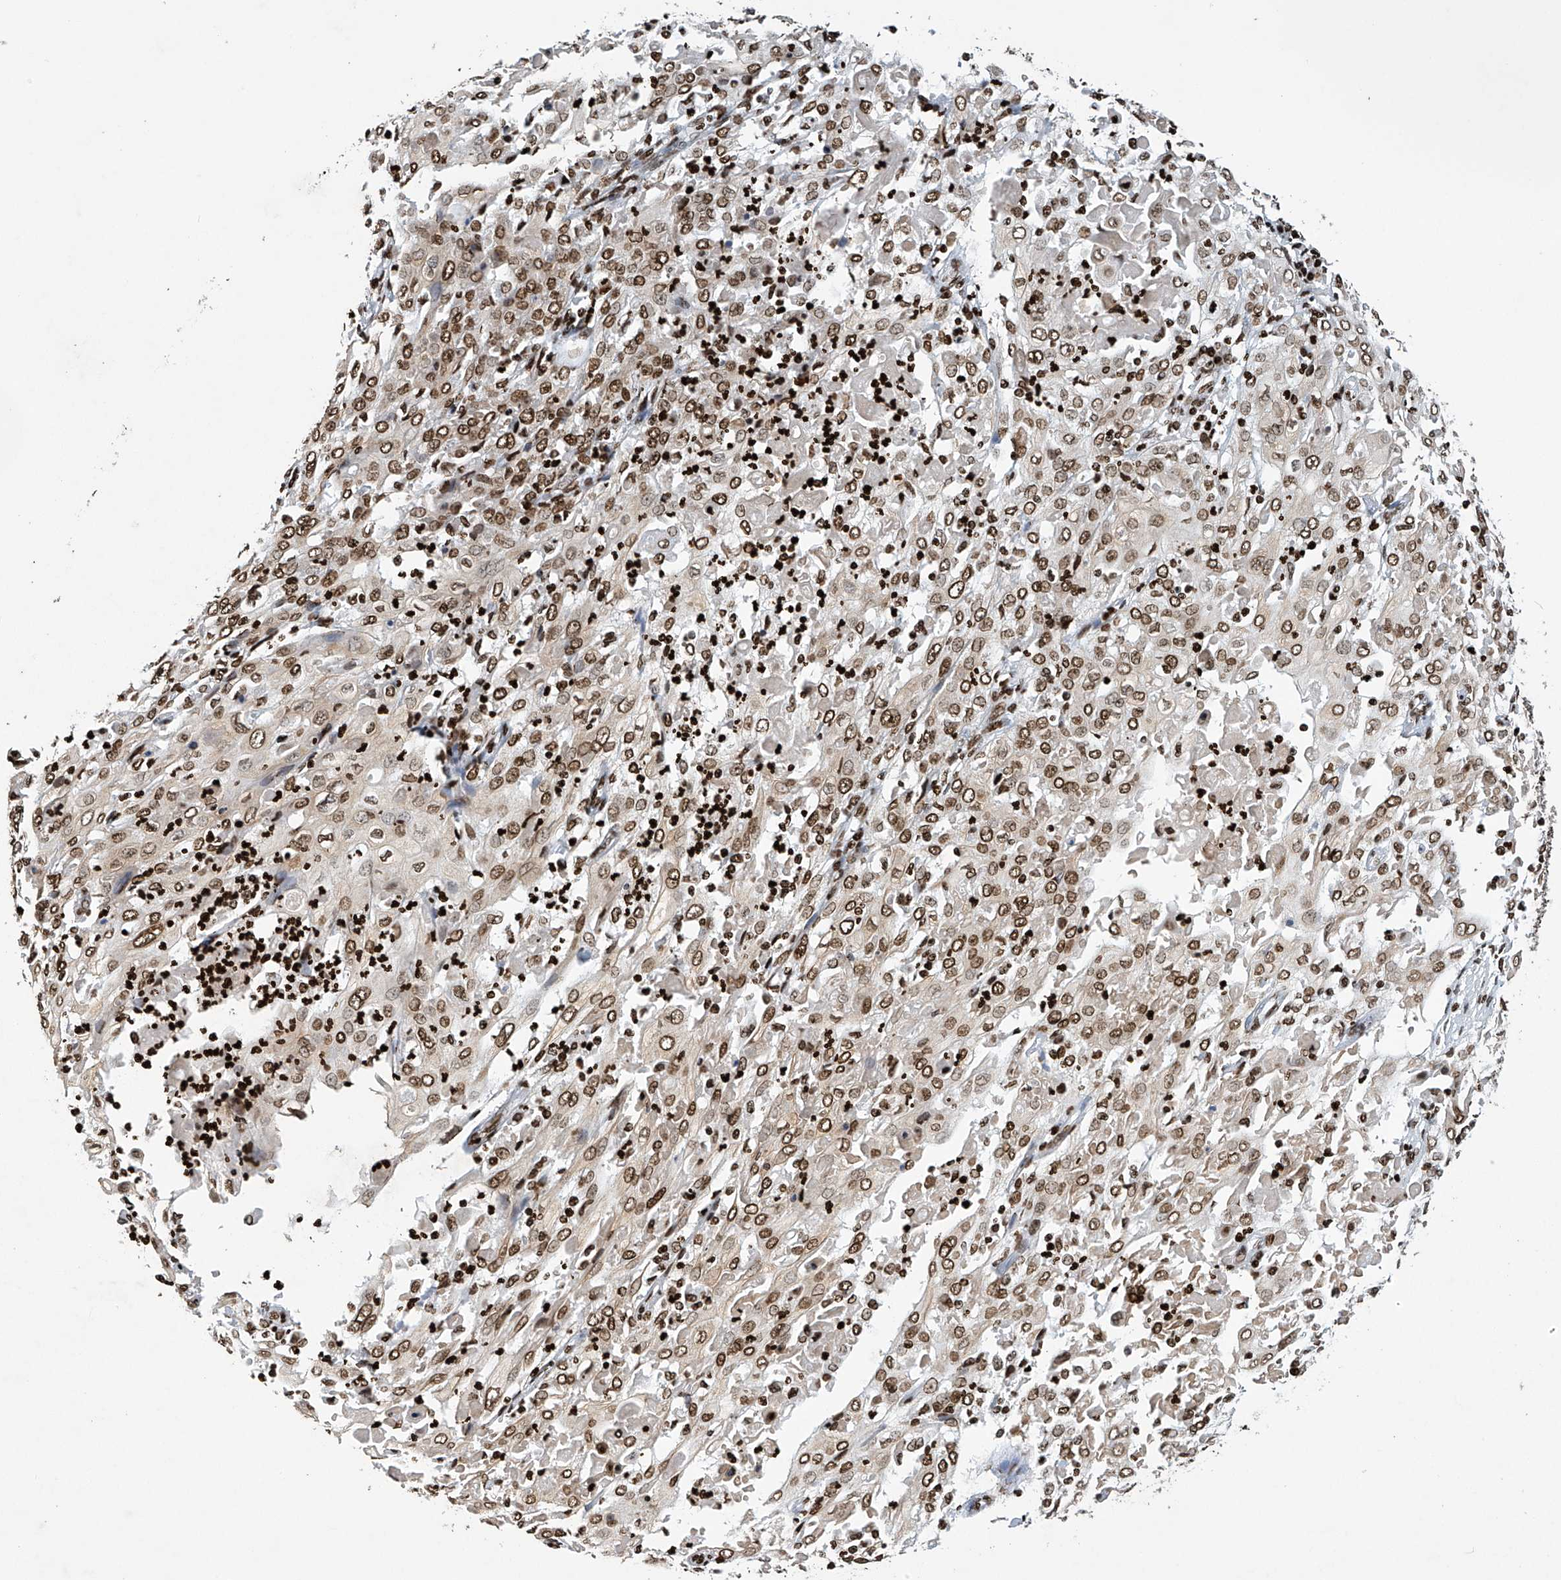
{"staining": {"intensity": "moderate", "quantity": ">75%", "location": "nuclear"}, "tissue": "cervical cancer", "cell_type": "Tumor cells", "image_type": "cancer", "snomed": [{"axis": "morphology", "description": "Squamous cell carcinoma, NOS"}, {"axis": "topography", "description": "Cervix"}], "caption": "Approximately >75% of tumor cells in squamous cell carcinoma (cervical) exhibit moderate nuclear protein expression as visualized by brown immunohistochemical staining.", "gene": "H4C16", "patient": {"sex": "female", "age": 39}}